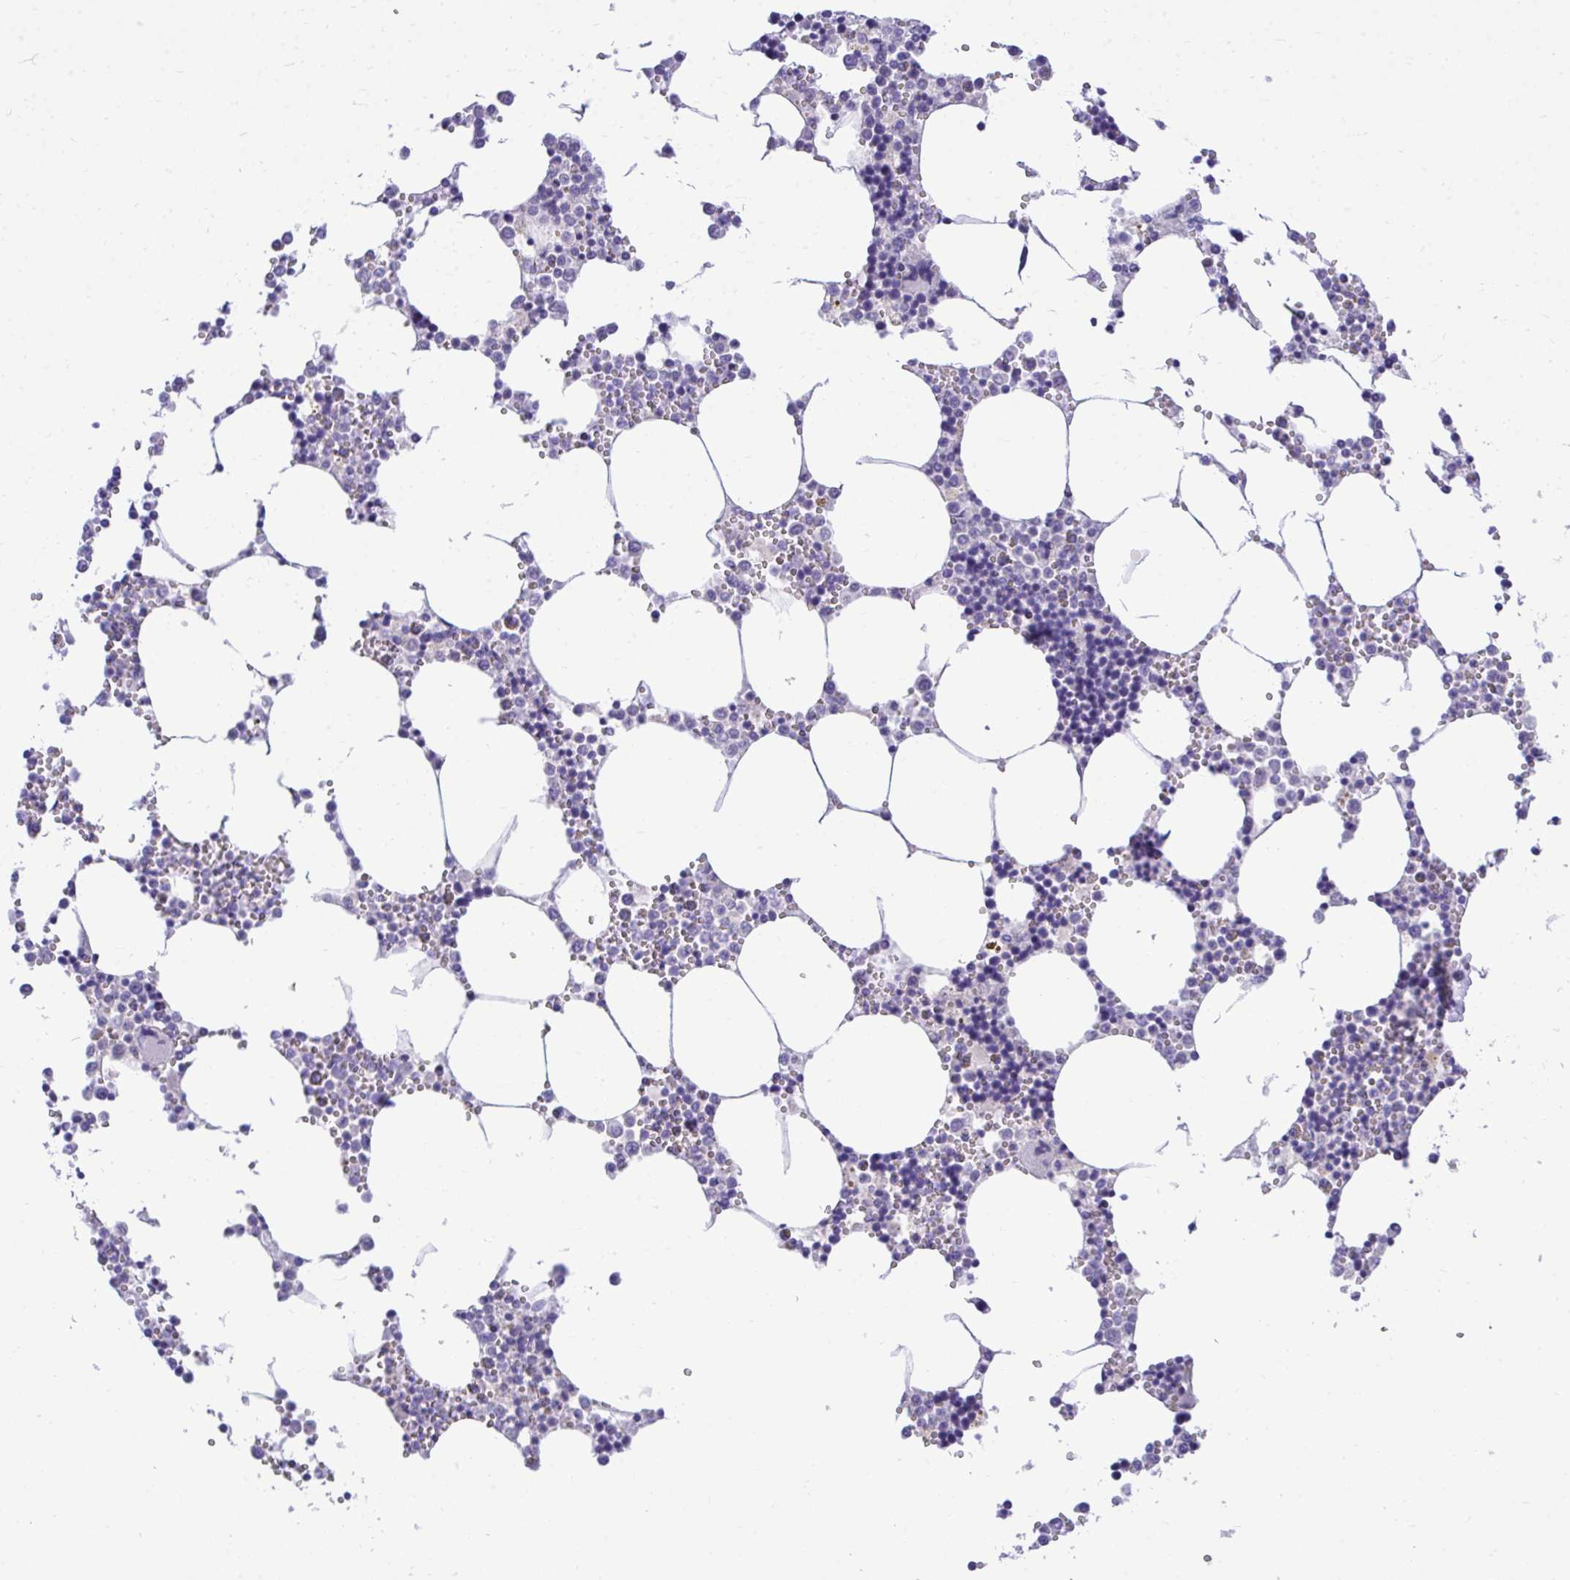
{"staining": {"intensity": "negative", "quantity": "none", "location": "none"}, "tissue": "bone marrow", "cell_type": "Hematopoietic cells", "image_type": "normal", "snomed": [{"axis": "morphology", "description": "Normal tissue, NOS"}, {"axis": "topography", "description": "Bone marrow"}], "caption": "Immunohistochemistry of normal human bone marrow shows no expression in hematopoietic cells.", "gene": "PGM2L1", "patient": {"sex": "male", "age": 54}}